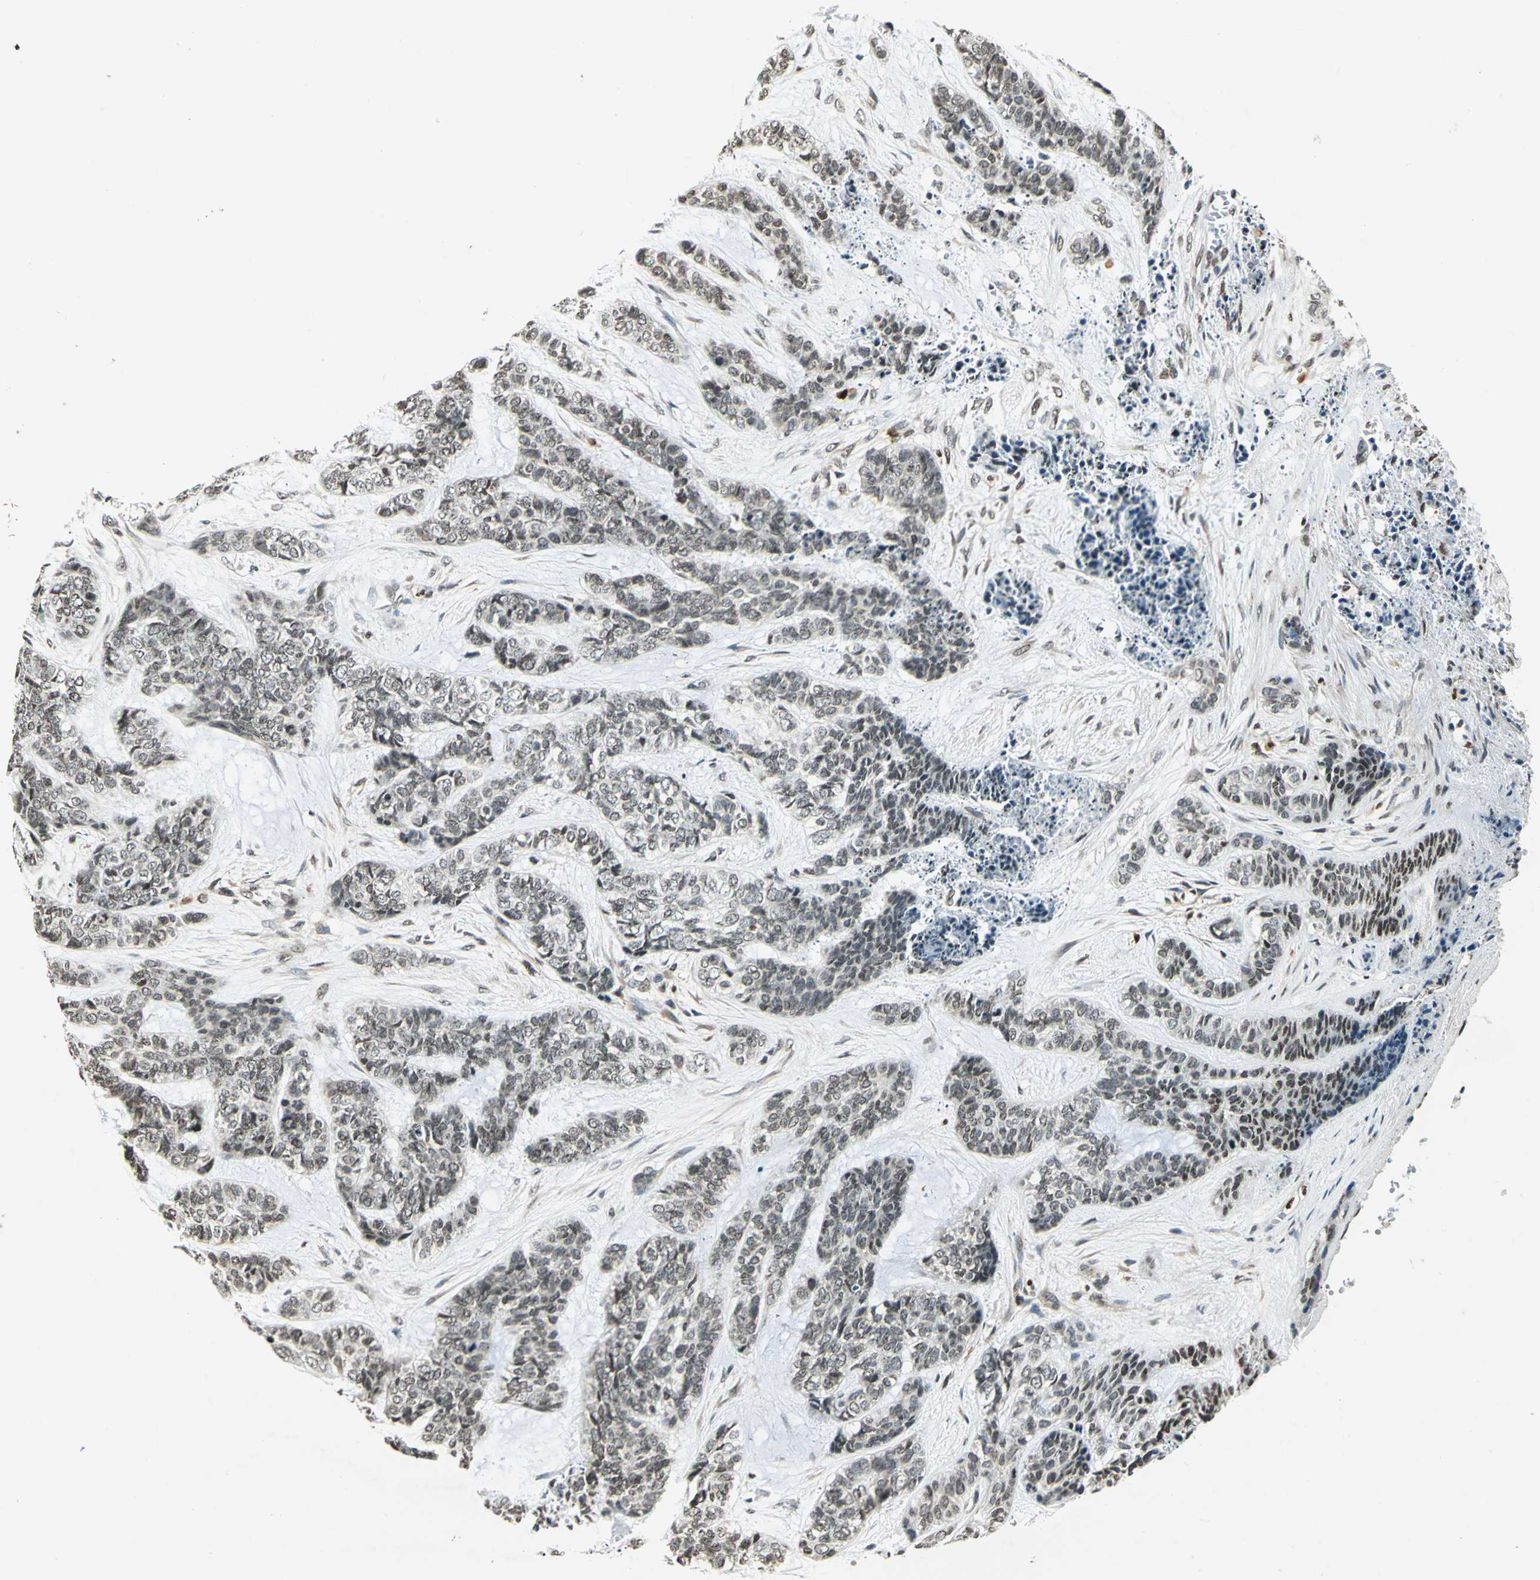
{"staining": {"intensity": "negative", "quantity": "none", "location": "none"}, "tissue": "skin cancer", "cell_type": "Tumor cells", "image_type": "cancer", "snomed": [{"axis": "morphology", "description": "Basal cell carcinoma"}, {"axis": "topography", "description": "Skin"}], "caption": "An image of skin cancer stained for a protein reveals no brown staining in tumor cells. Brightfield microscopy of immunohistochemistry stained with DAB (brown) and hematoxylin (blue), captured at high magnification.", "gene": "LGALS3", "patient": {"sex": "female", "age": 64}}